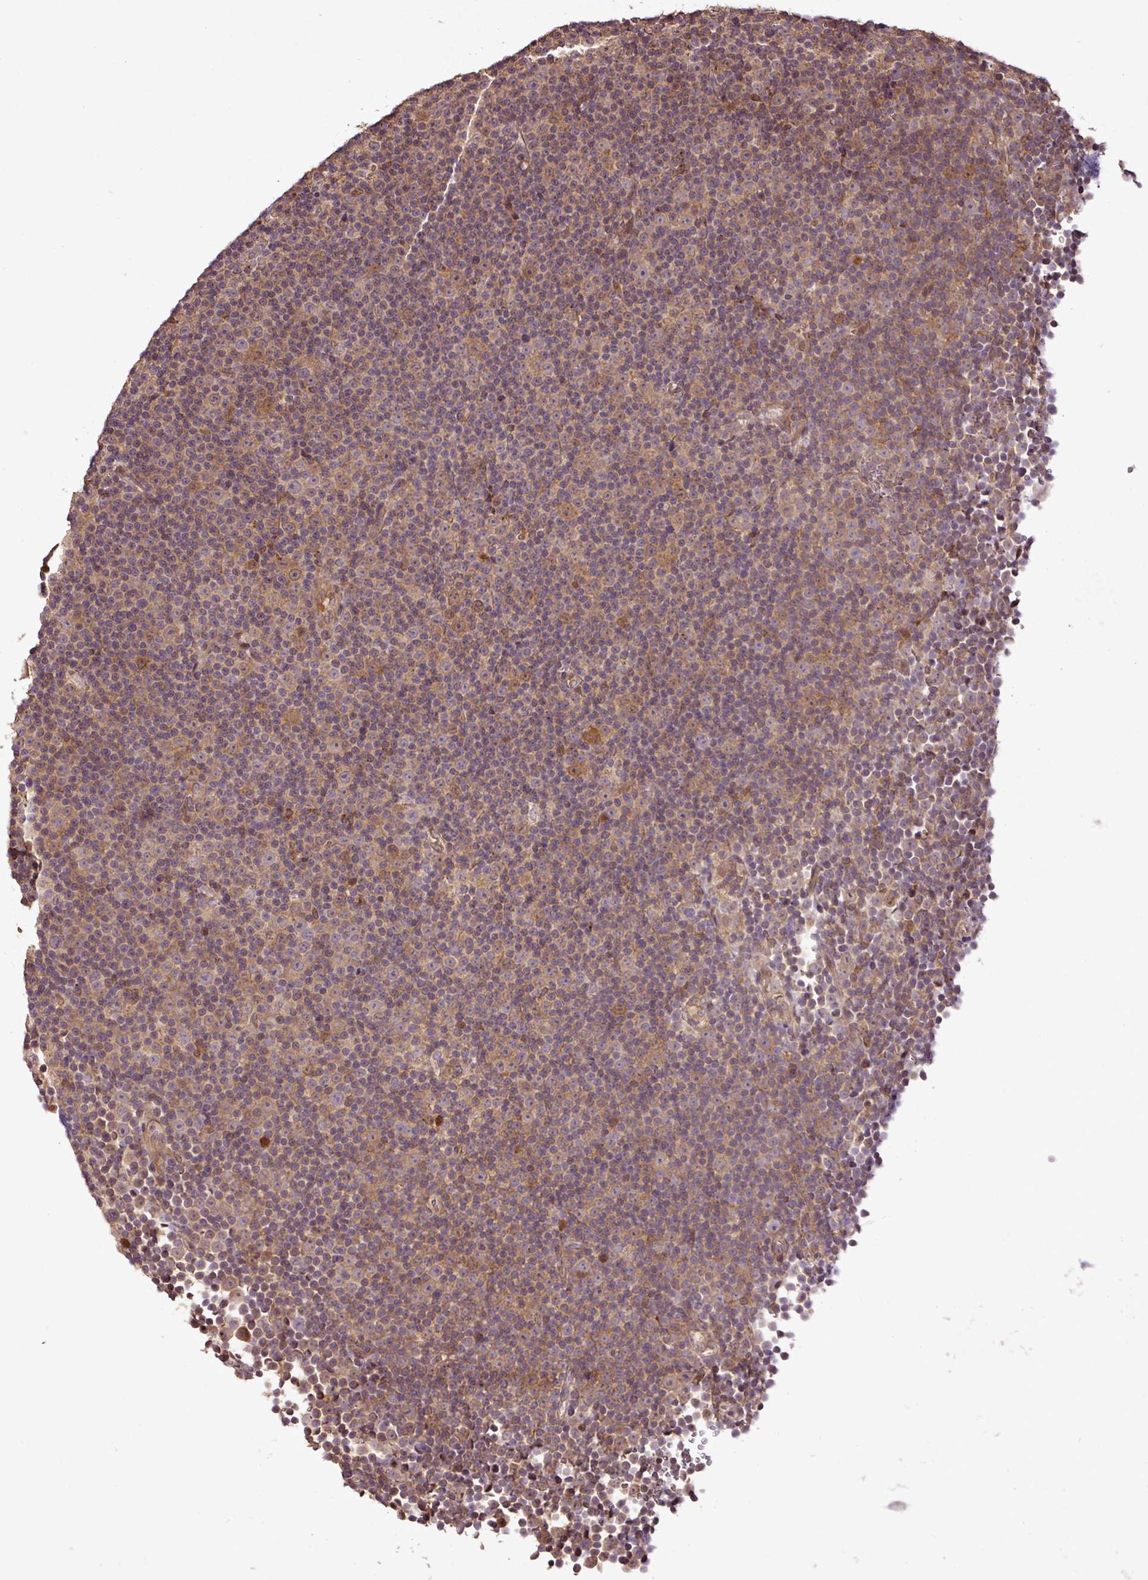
{"staining": {"intensity": "moderate", "quantity": "<25%", "location": "cytoplasmic/membranous,nuclear"}, "tissue": "lymphoma", "cell_type": "Tumor cells", "image_type": "cancer", "snomed": [{"axis": "morphology", "description": "Malignant lymphoma, non-Hodgkin's type, Low grade"}, {"axis": "topography", "description": "Lymph node"}], "caption": "Lymphoma stained with a brown dye exhibits moderate cytoplasmic/membranous and nuclear positive expression in approximately <25% of tumor cells.", "gene": "FAIM", "patient": {"sex": "female", "age": 67}}